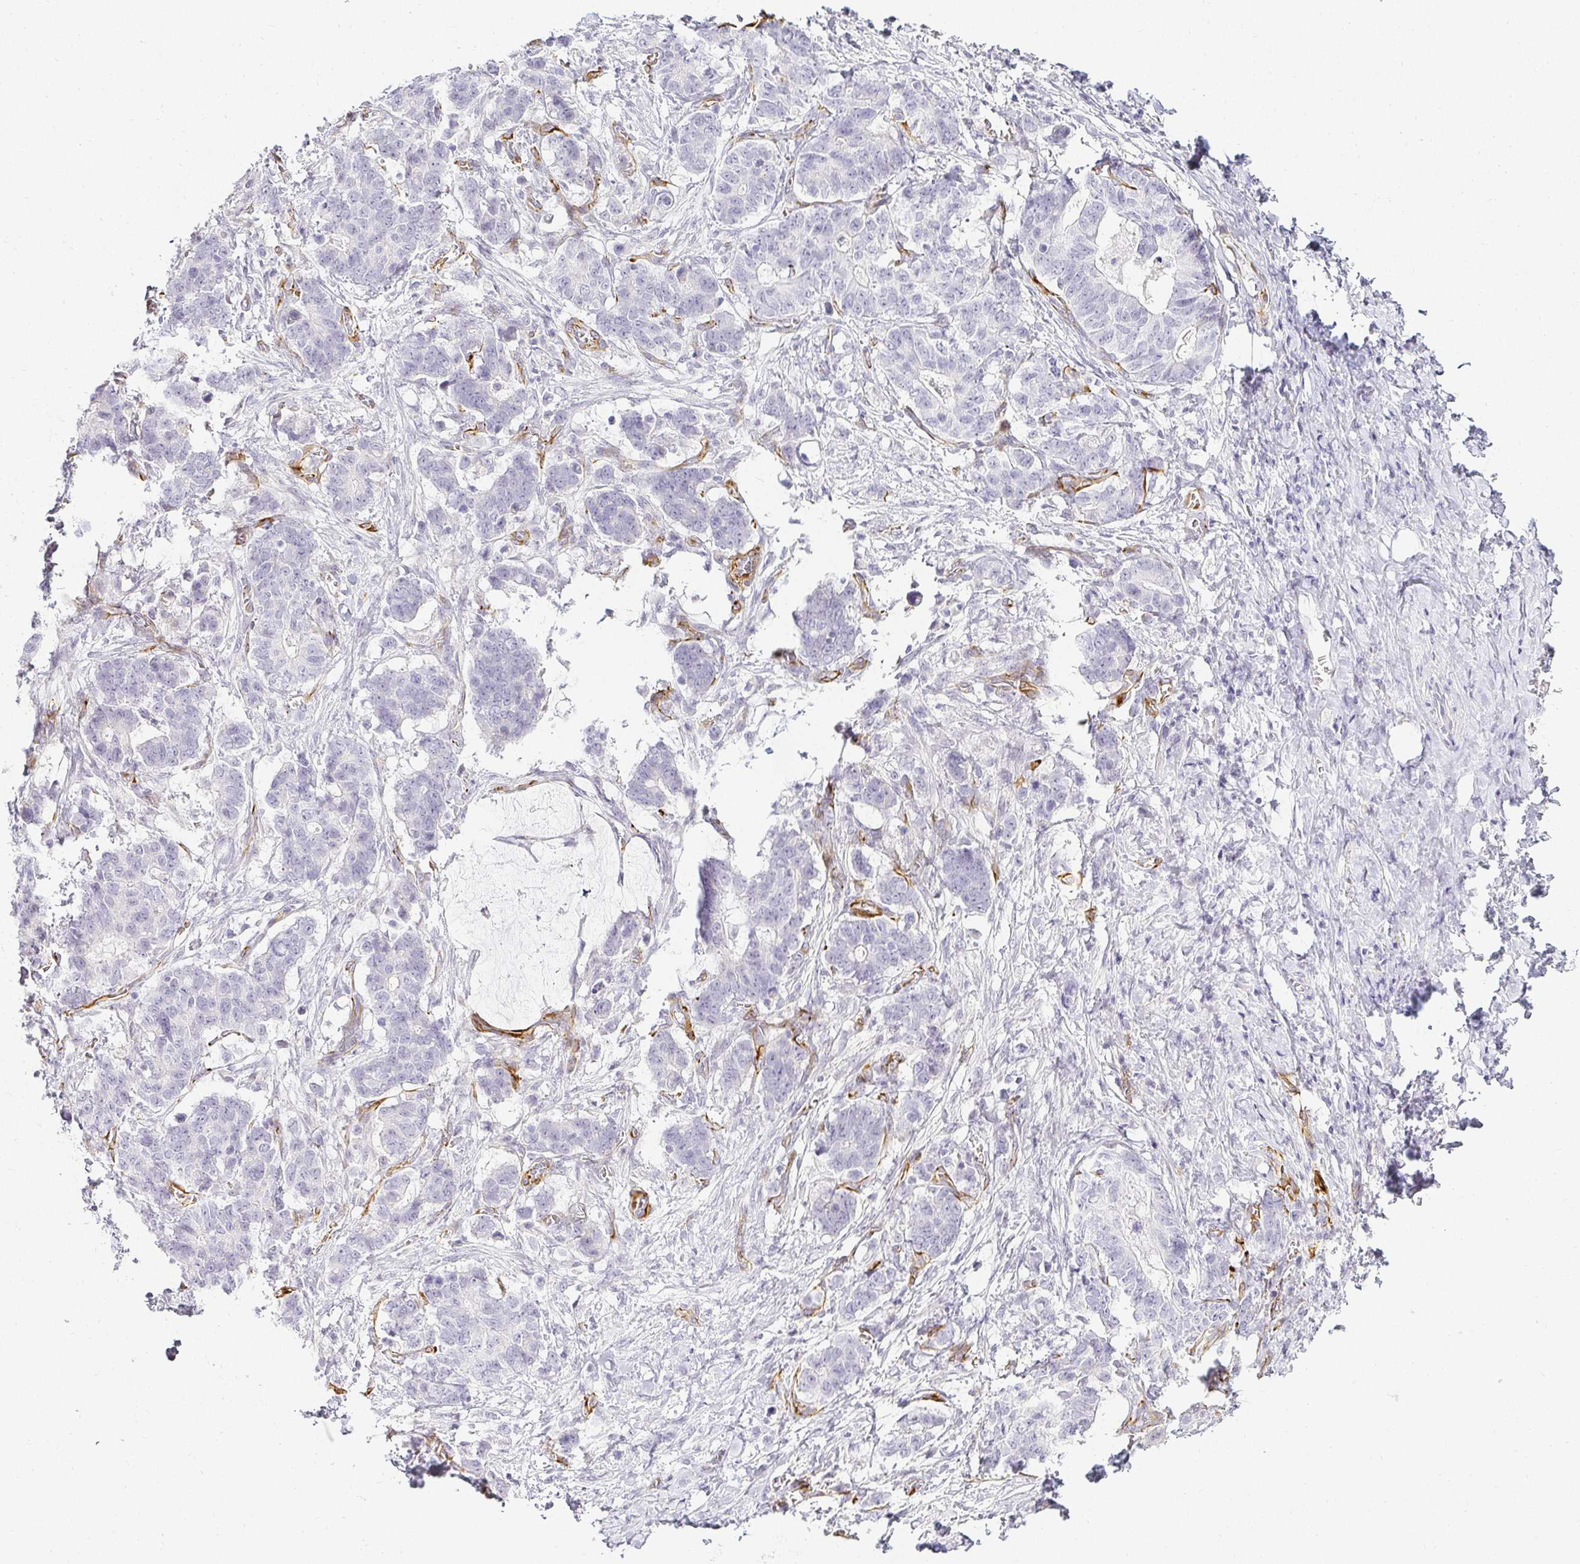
{"staining": {"intensity": "negative", "quantity": "none", "location": "none"}, "tissue": "stomach cancer", "cell_type": "Tumor cells", "image_type": "cancer", "snomed": [{"axis": "morphology", "description": "Normal tissue, NOS"}, {"axis": "morphology", "description": "Adenocarcinoma, NOS"}, {"axis": "topography", "description": "Stomach"}], "caption": "Protein analysis of adenocarcinoma (stomach) reveals no significant positivity in tumor cells. (DAB IHC with hematoxylin counter stain).", "gene": "ACAN", "patient": {"sex": "female", "age": 64}}